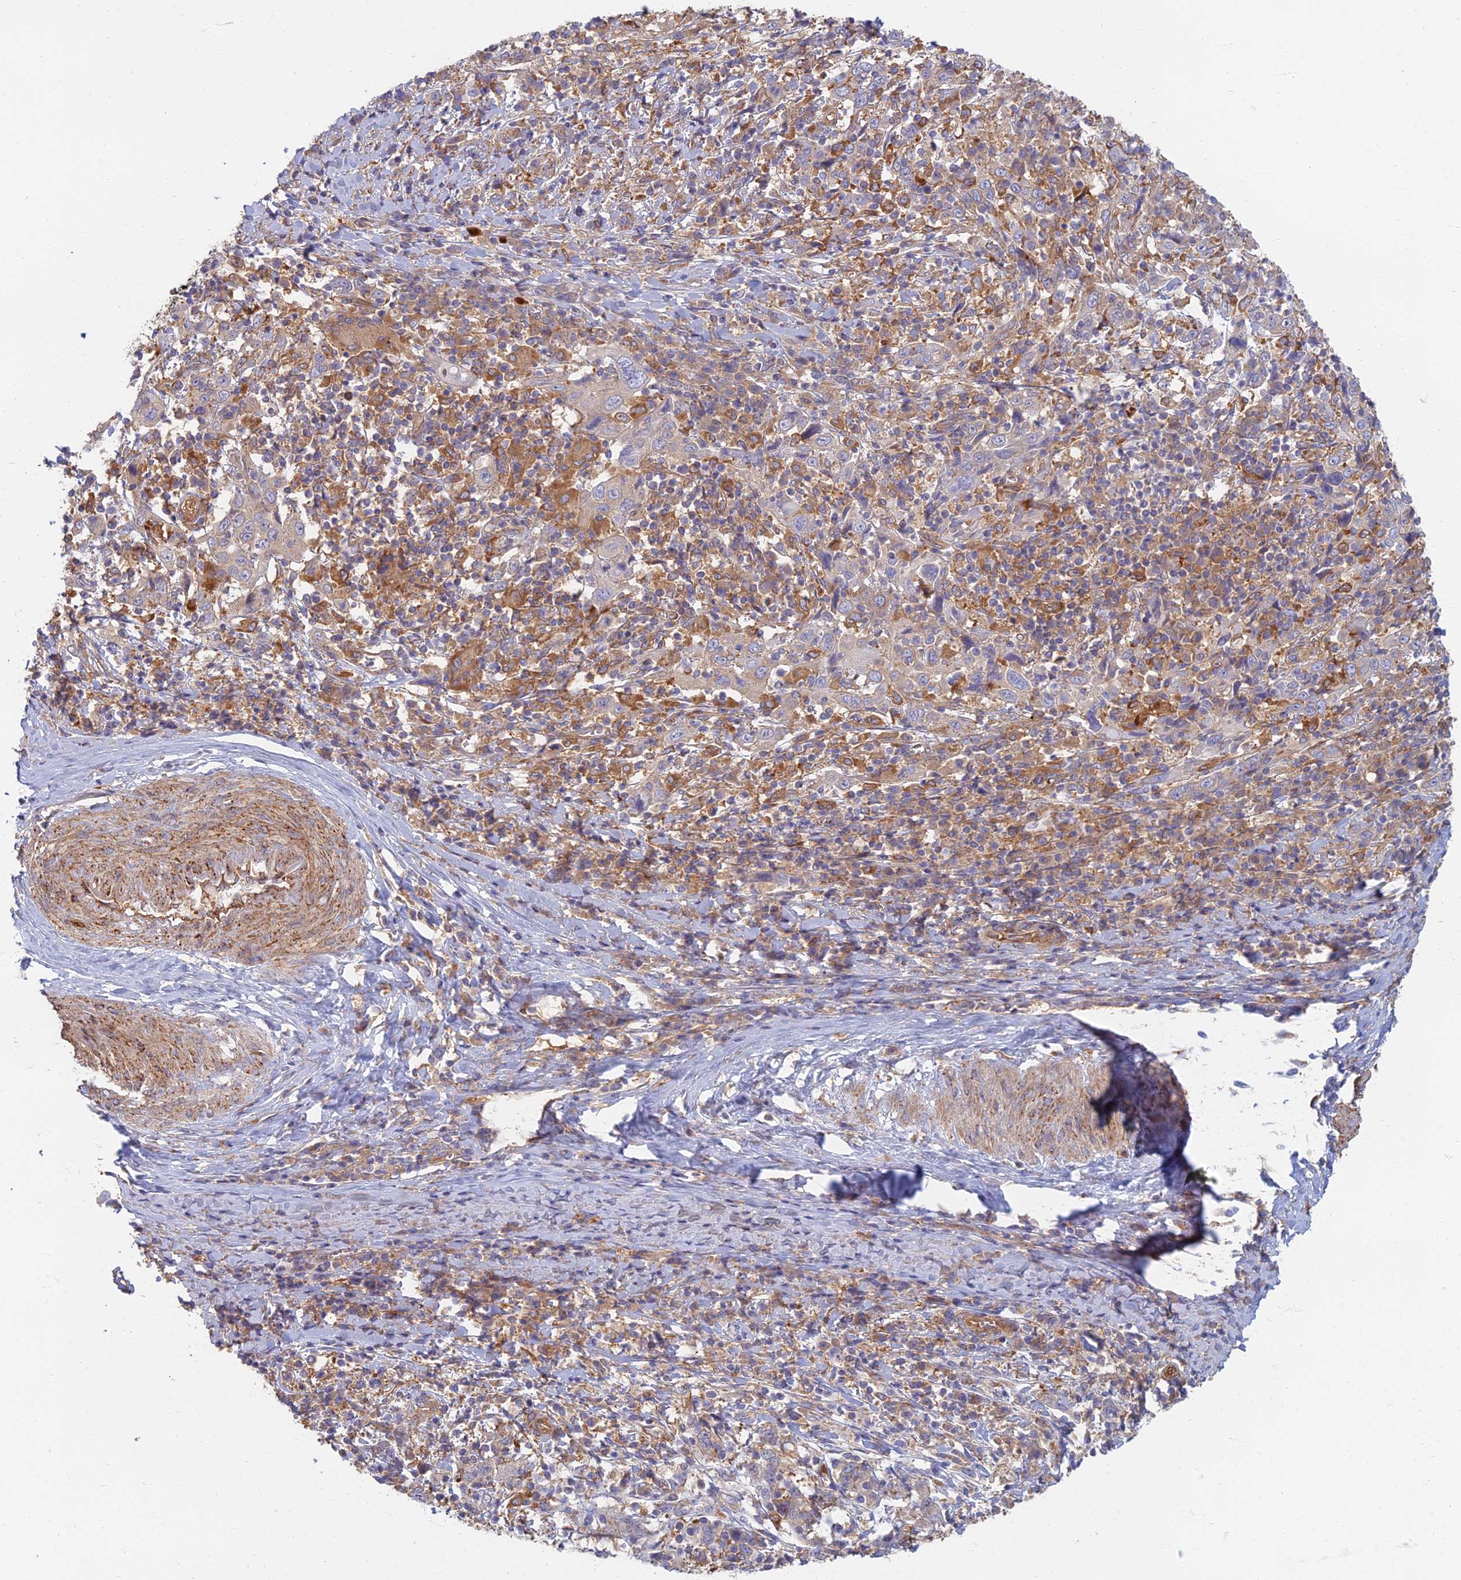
{"staining": {"intensity": "weak", "quantity": "25%-75%", "location": "cytoplasmic/membranous"}, "tissue": "cervical cancer", "cell_type": "Tumor cells", "image_type": "cancer", "snomed": [{"axis": "morphology", "description": "Squamous cell carcinoma, NOS"}, {"axis": "topography", "description": "Cervix"}], "caption": "IHC image of human cervical cancer (squamous cell carcinoma) stained for a protein (brown), which displays low levels of weak cytoplasmic/membranous expression in about 25%-75% of tumor cells.", "gene": "RBSN", "patient": {"sex": "female", "age": 46}}